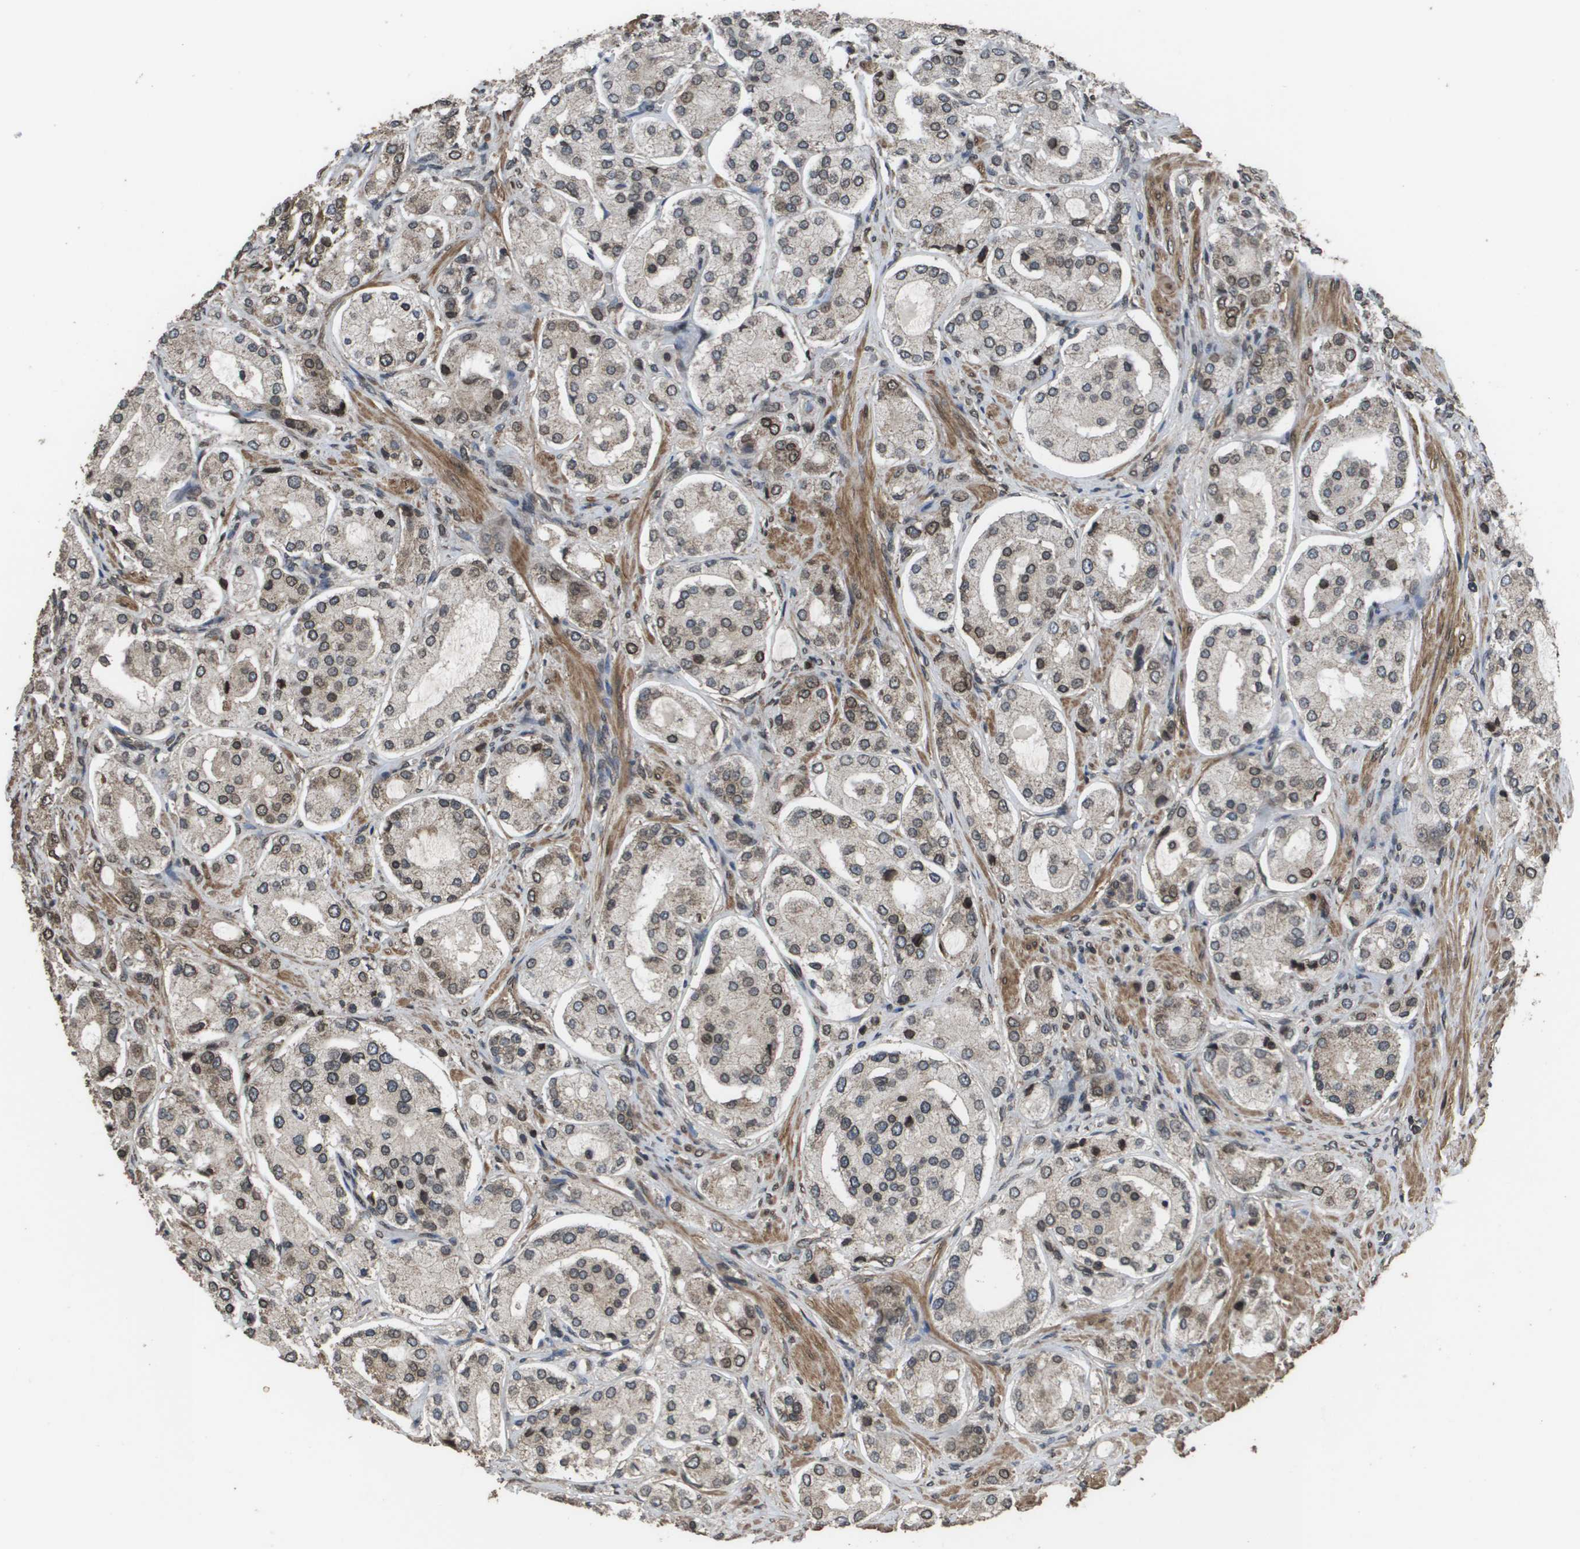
{"staining": {"intensity": "moderate", "quantity": "25%-75%", "location": "cytoplasmic/membranous,nuclear"}, "tissue": "prostate cancer", "cell_type": "Tumor cells", "image_type": "cancer", "snomed": [{"axis": "morphology", "description": "Adenocarcinoma, High grade"}, {"axis": "topography", "description": "Prostate"}], "caption": "Prostate cancer tissue reveals moderate cytoplasmic/membranous and nuclear expression in about 25%-75% of tumor cells", "gene": "AXIN2", "patient": {"sex": "male", "age": 65}}